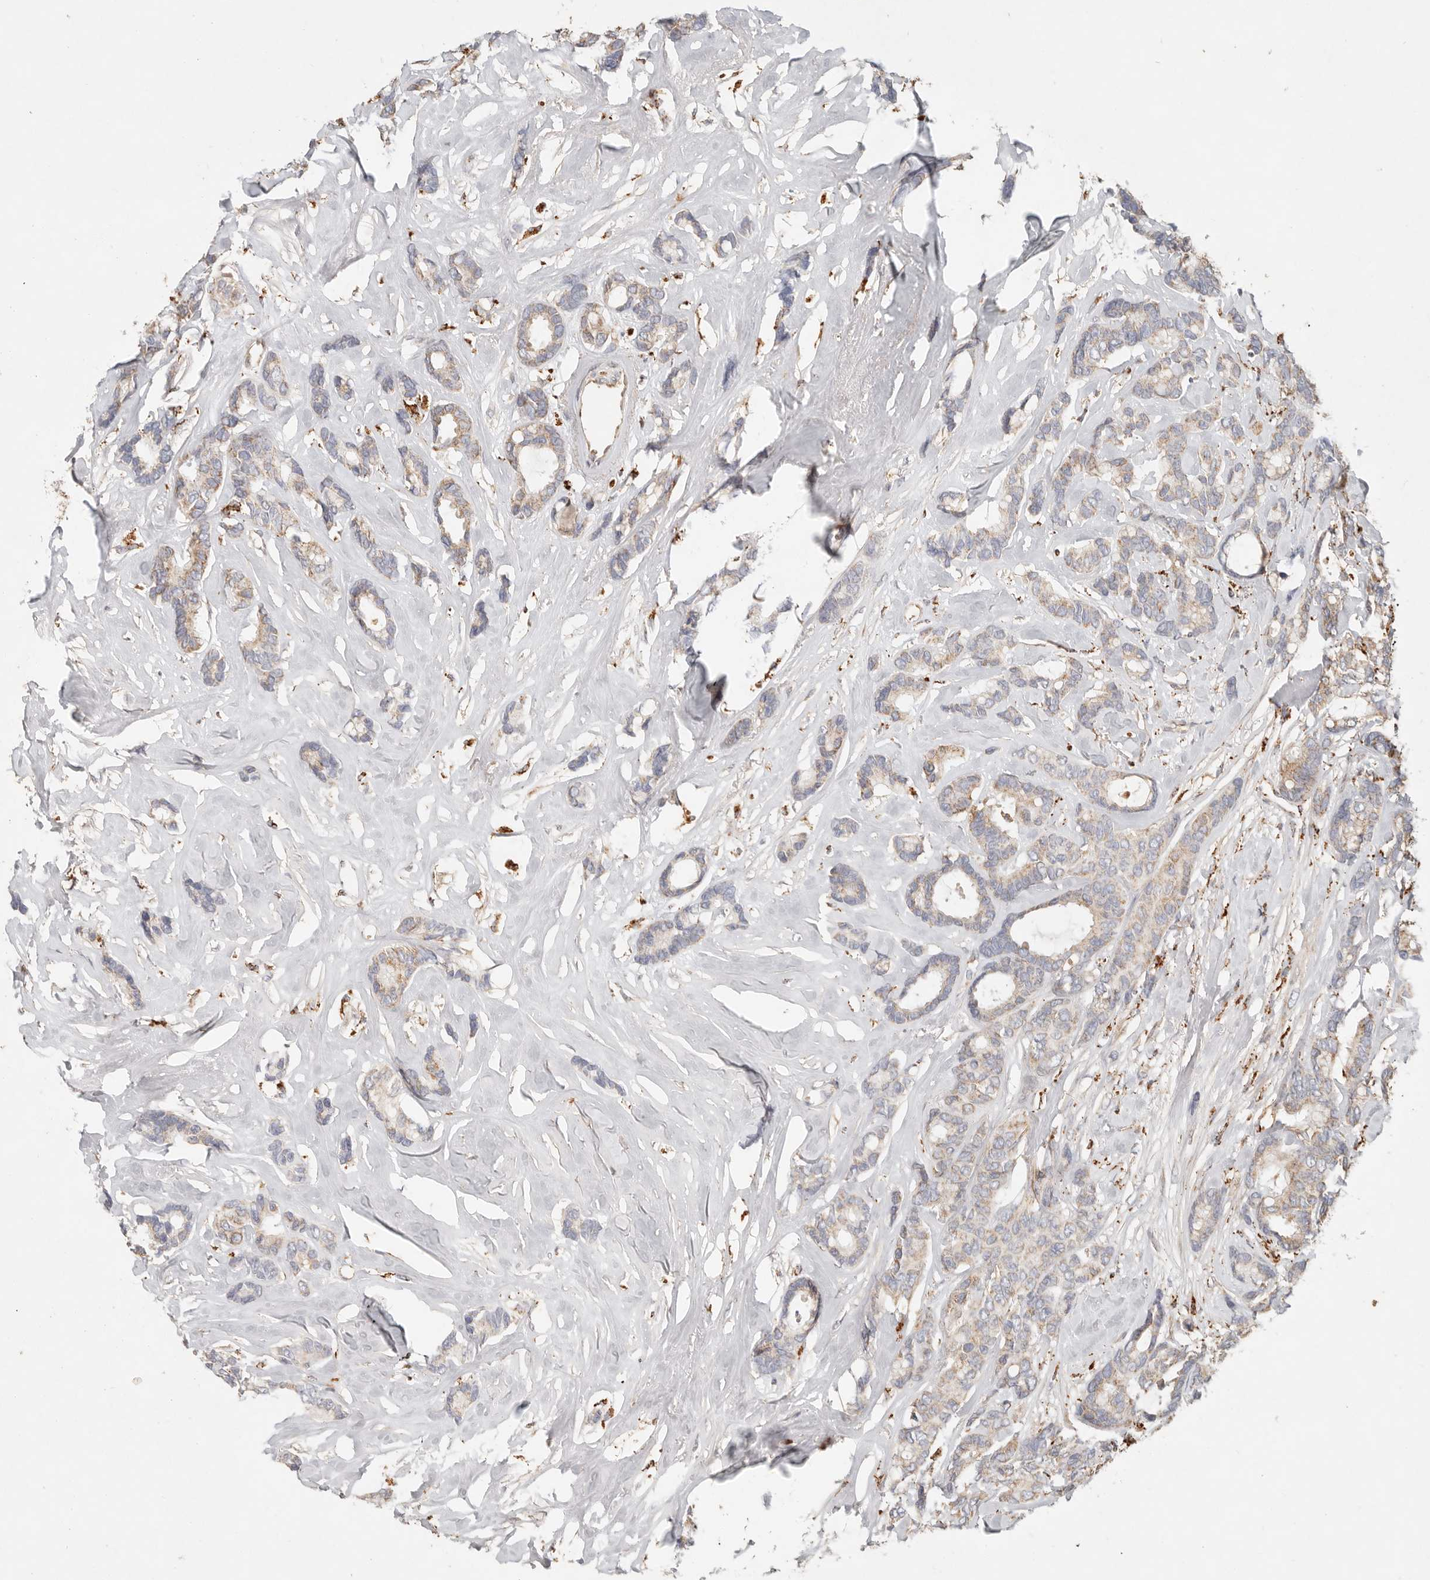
{"staining": {"intensity": "weak", "quantity": ">75%", "location": "cytoplasmic/membranous"}, "tissue": "breast cancer", "cell_type": "Tumor cells", "image_type": "cancer", "snomed": [{"axis": "morphology", "description": "Duct carcinoma"}, {"axis": "topography", "description": "Breast"}], "caption": "DAB (3,3'-diaminobenzidine) immunohistochemical staining of breast cancer shows weak cytoplasmic/membranous protein expression in about >75% of tumor cells.", "gene": "ARHGEF10L", "patient": {"sex": "female", "age": 87}}